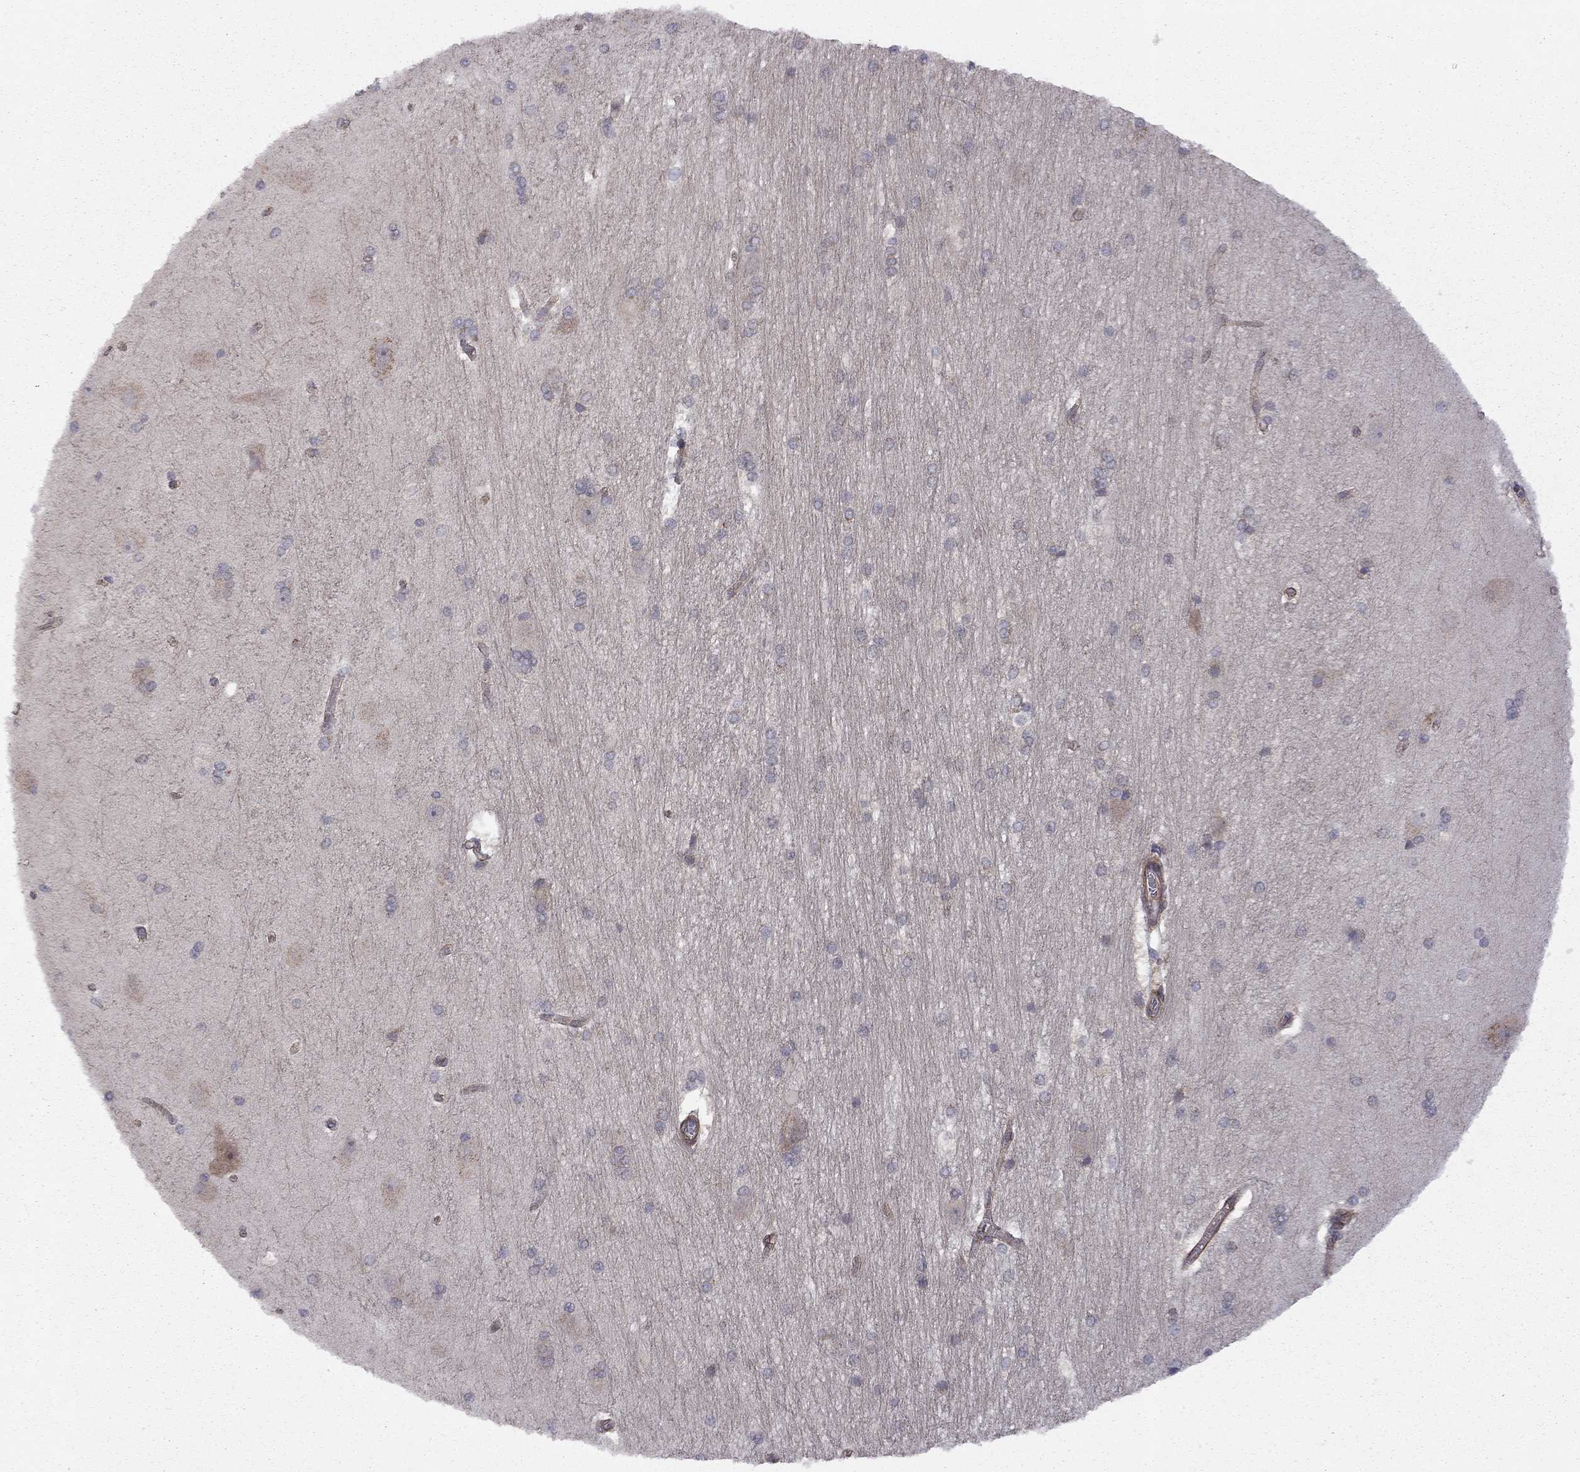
{"staining": {"intensity": "negative", "quantity": "none", "location": "none"}, "tissue": "hippocampus", "cell_type": "Glial cells", "image_type": "normal", "snomed": [{"axis": "morphology", "description": "Normal tissue, NOS"}, {"axis": "topography", "description": "Cerebral cortex"}, {"axis": "topography", "description": "Hippocampus"}], "caption": "An immunohistochemistry histopathology image of unremarkable hippocampus is shown. There is no staining in glial cells of hippocampus. (Immunohistochemistry, brightfield microscopy, high magnification).", "gene": "EXOC3L2", "patient": {"sex": "female", "age": 19}}